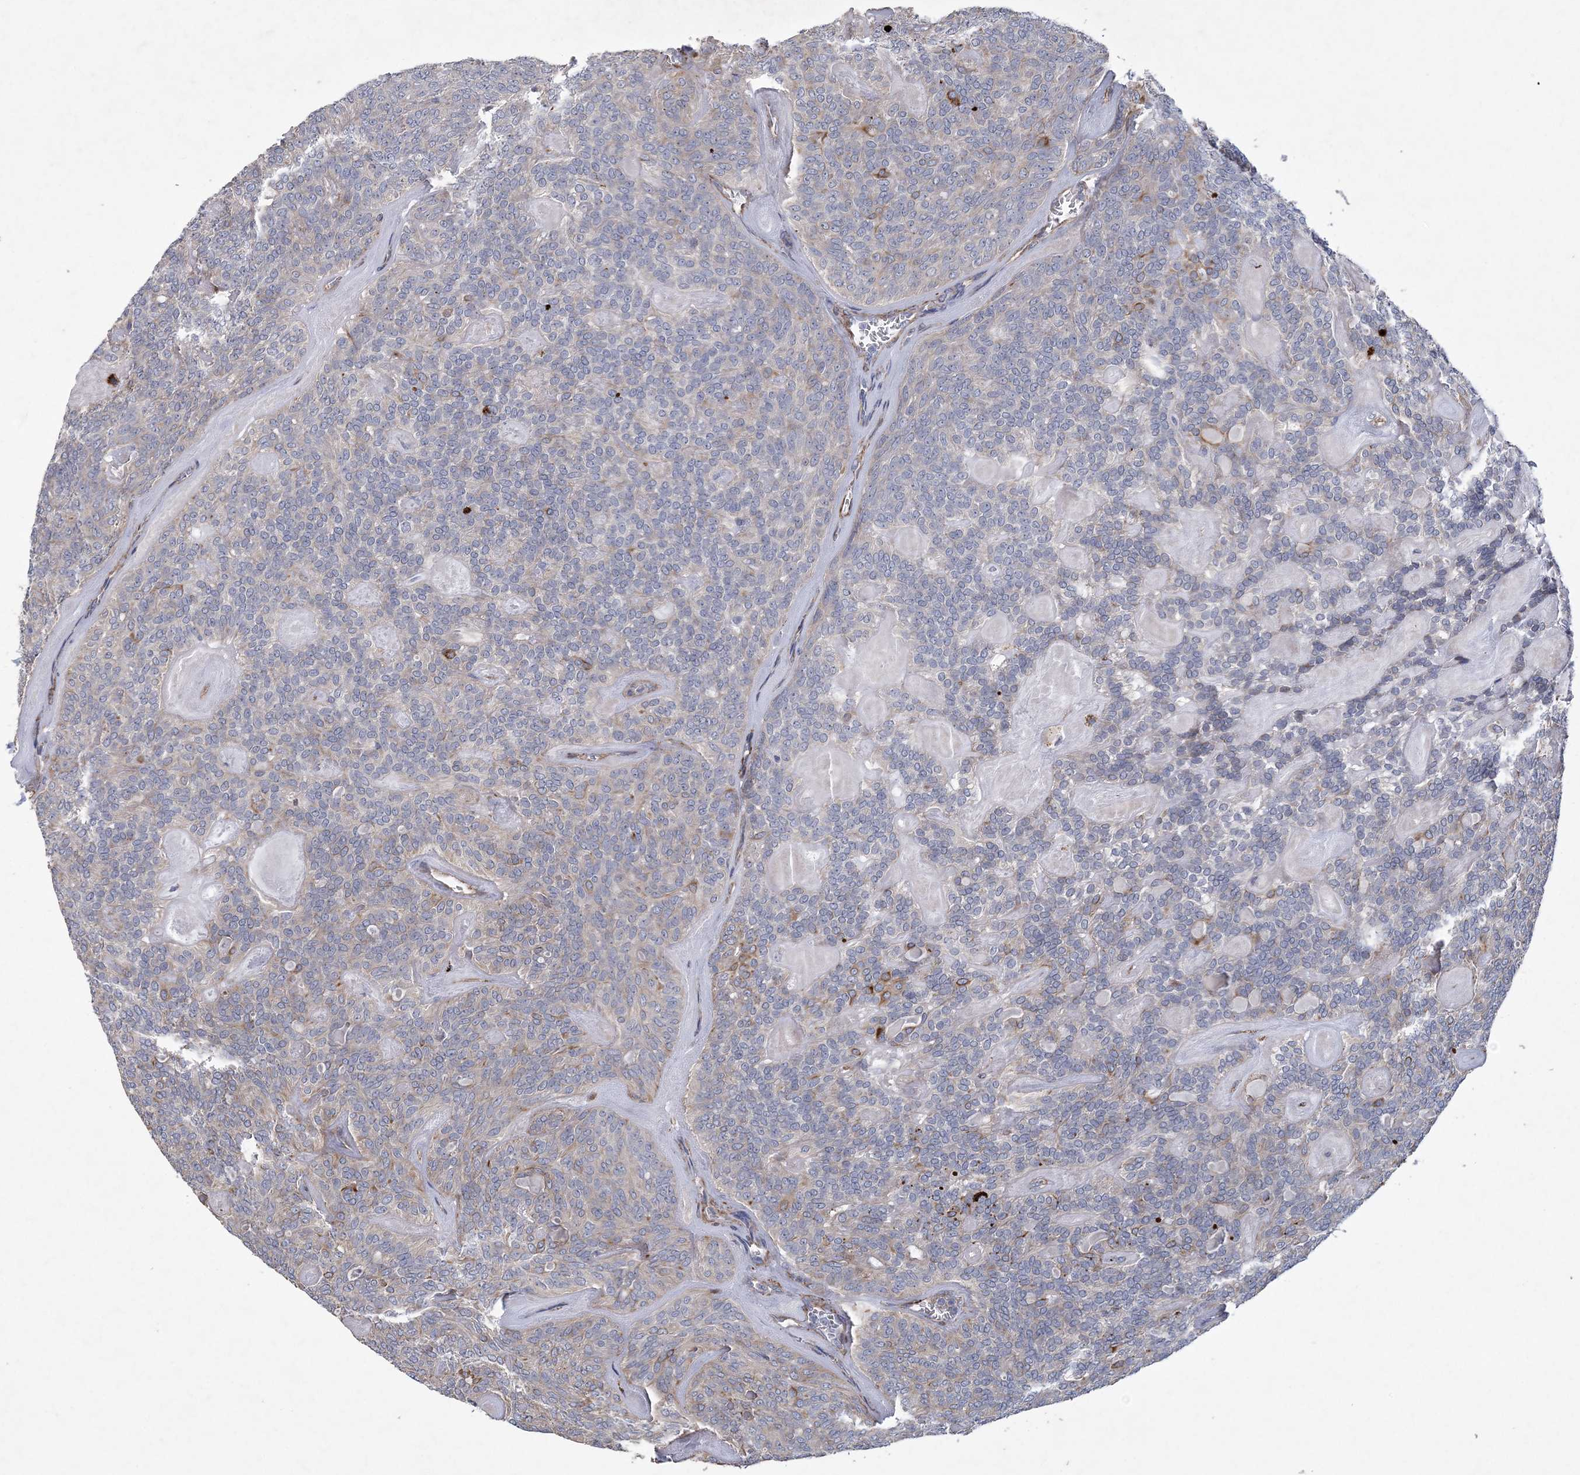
{"staining": {"intensity": "negative", "quantity": "none", "location": "none"}, "tissue": "head and neck cancer", "cell_type": "Tumor cells", "image_type": "cancer", "snomed": [{"axis": "morphology", "description": "Adenocarcinoma, NOS"}, {"axis": "topography", "description": "Head-Neck"}], "caption": "DAB (3,3'-diaminobenzidine) immunohistochemical staining of head and neck cancer displays no significant expression in tumor cells. (IHC, brightfield microscopy, high magnification).", "gene": "ARSJ", "patient": {"sex": "male", "age": 66}}